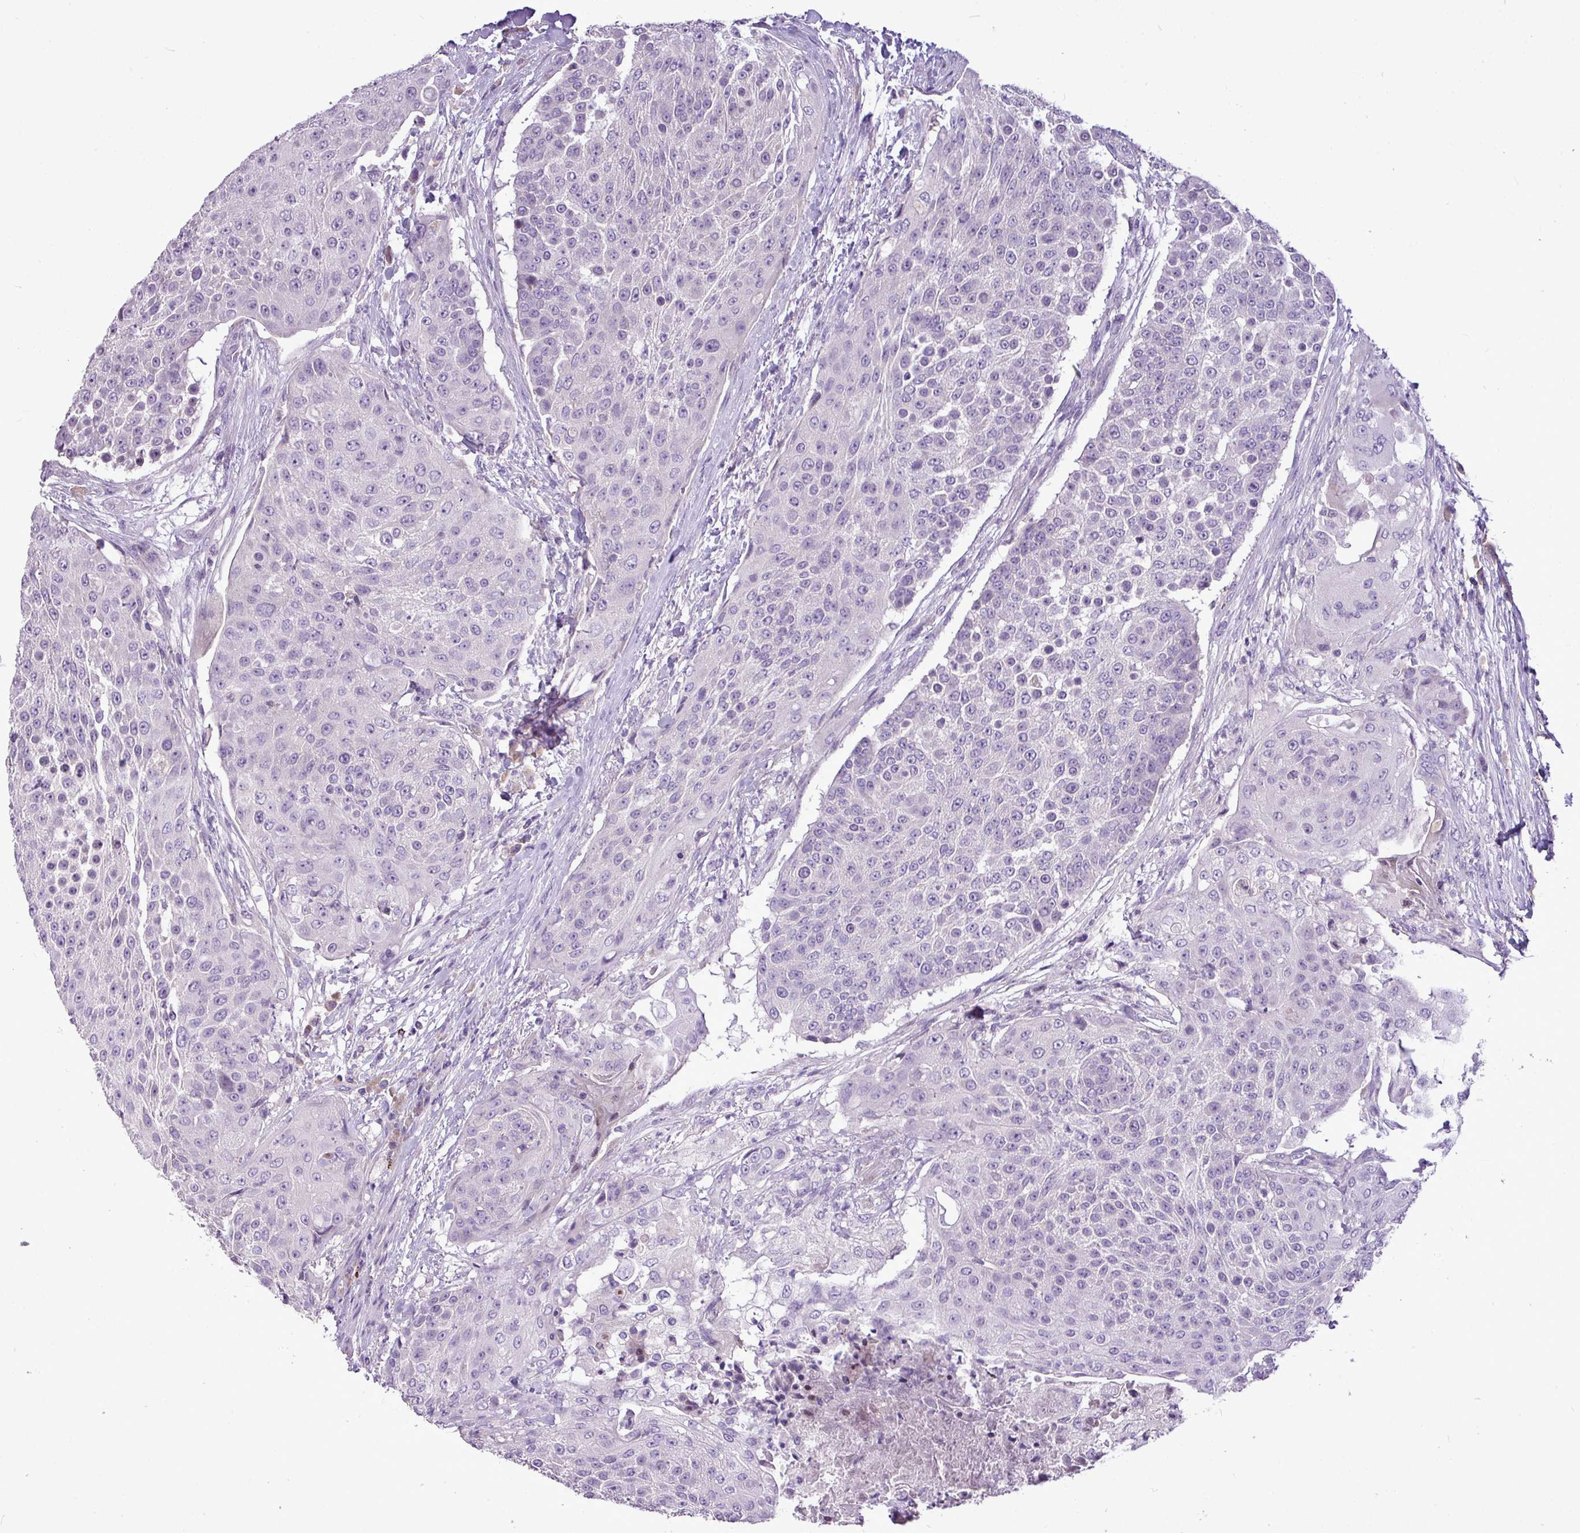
{"staining": {"intensity": "negative", "quantity": "none", "location": "none"}, "tissue": "urothelial cancer", "cell_type": "Tumor cells", "image_type": "cancer", "snomed": [{"axis": "morphology", "description": "Urothelial carcinoma, High grade"}, {"axis": "topography", "description": "Urinary bladder"}], "caption": "There is no significant expression in tumor cells of urothelial cancer.", "gene": "IL17A", "patient": {"sex": "female", "age": 63}}